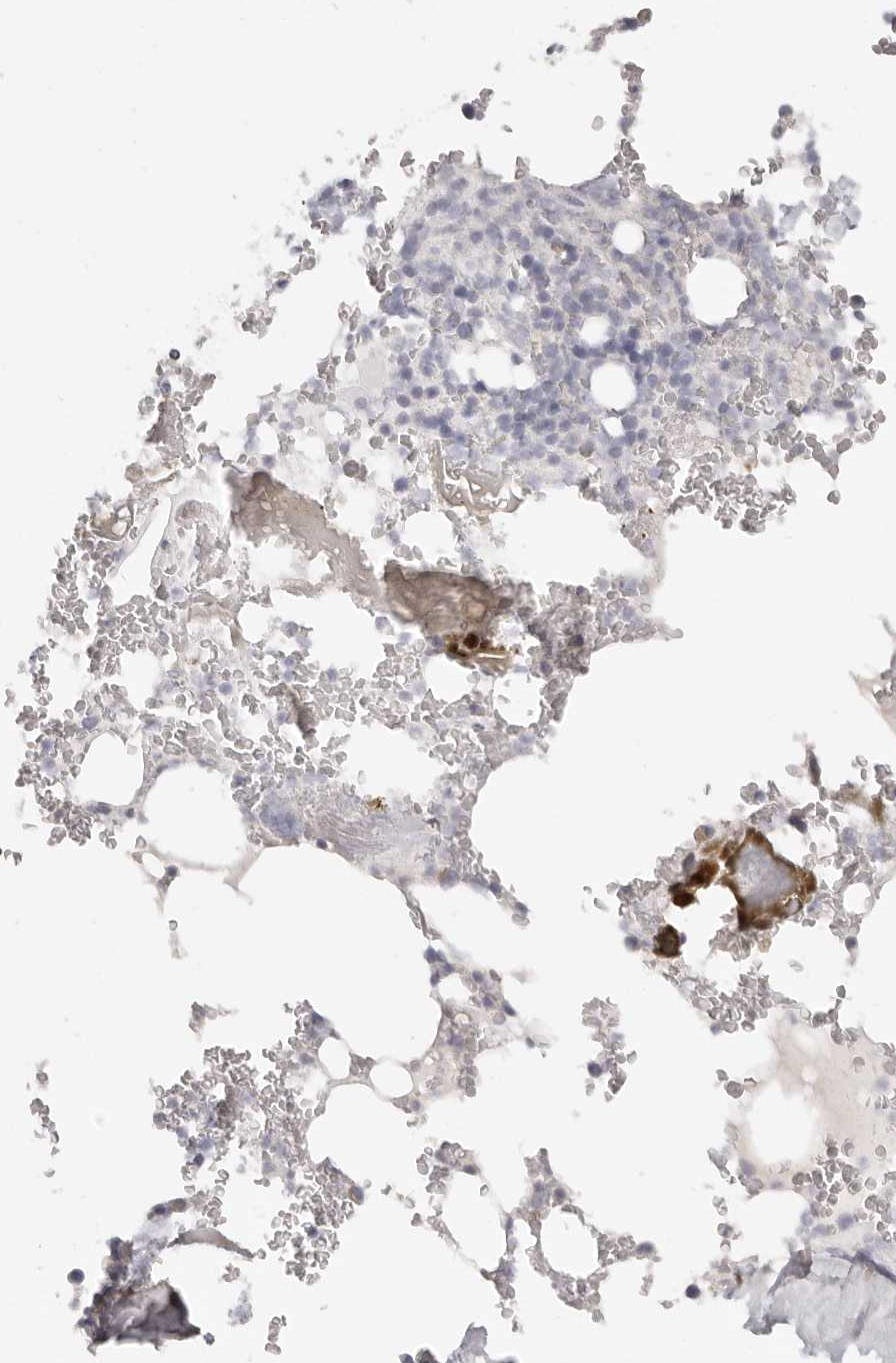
{"staining": {"intensity": "negative", "quantity": "none", "location": "none"}, "tissue": "bone marrow", "cell_type": "Hematopoietic cells", "image_type": "normal", "snomed": [{"axis": "morphology", "description": "Normal tissue, NOS"}, {"axis": "topography", "description": "Bone marrow"}], "caption": "Immunohistochemical staining of benign bone marrow demonstrates no significant expression in hematopoietic cells.", "gene": "RXFP1", "patient": {"sex": "male", "age": 58}}